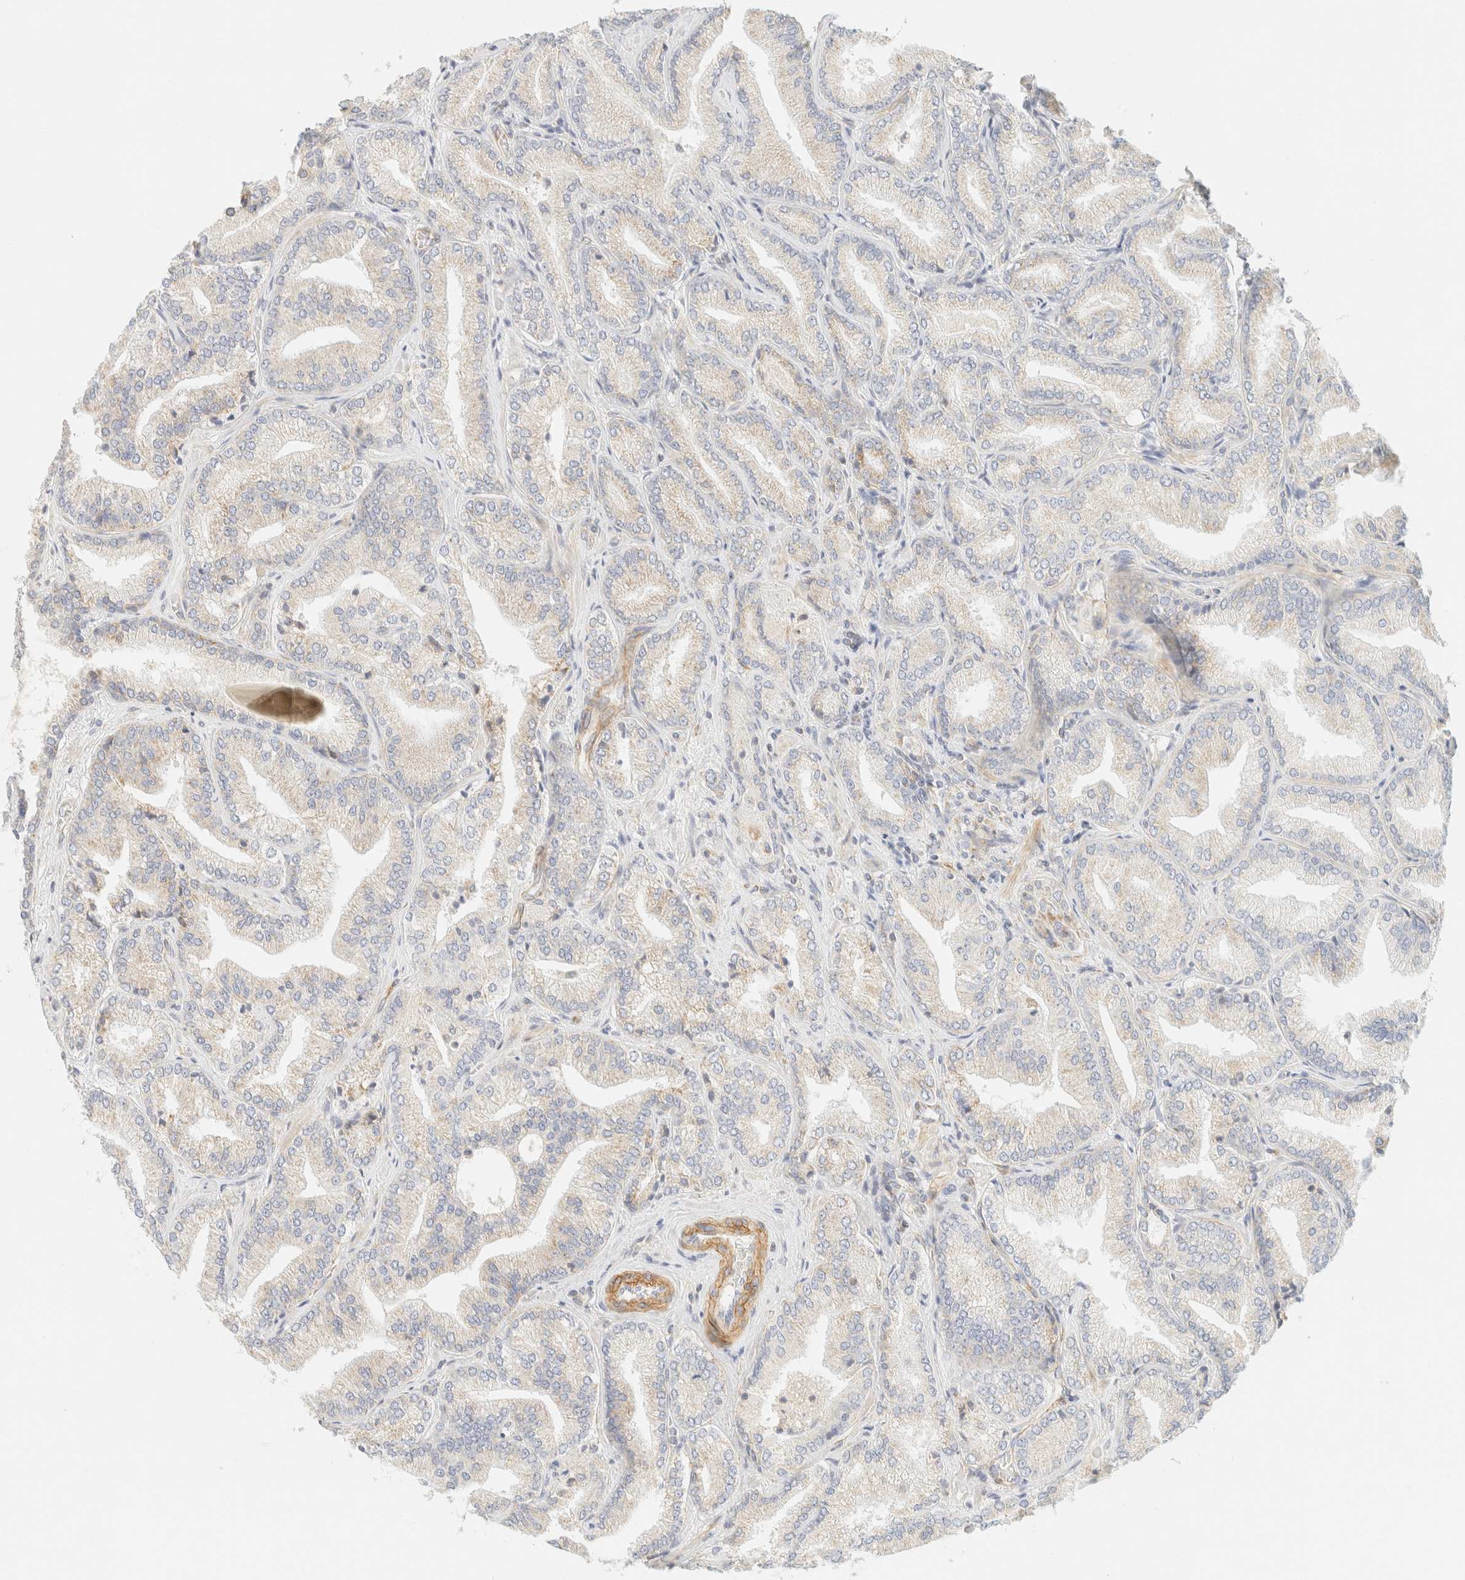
{"staining": {"intensity": "weak", "quantity": "<25%", "location": "cytoplasmic/membranous"}, "tissue": "prostate cancer", "cell_type": "Tumor cells", "image_type": "cancer", "snomed": [{"axis": "morphology", "description": "Adenocarcinoma, Low grade"}, {"axis": "topography", "description": "Prostate"}], "caption": "This photomicrograph is of prostate low-grade adenocarcinoma stained with IHC to label a protein in brown with the nuclei are counter-stained blue. There is no expression in tumor cells.", "gene": "MRM3", "patient": {"sex": "male", "age": 62}}